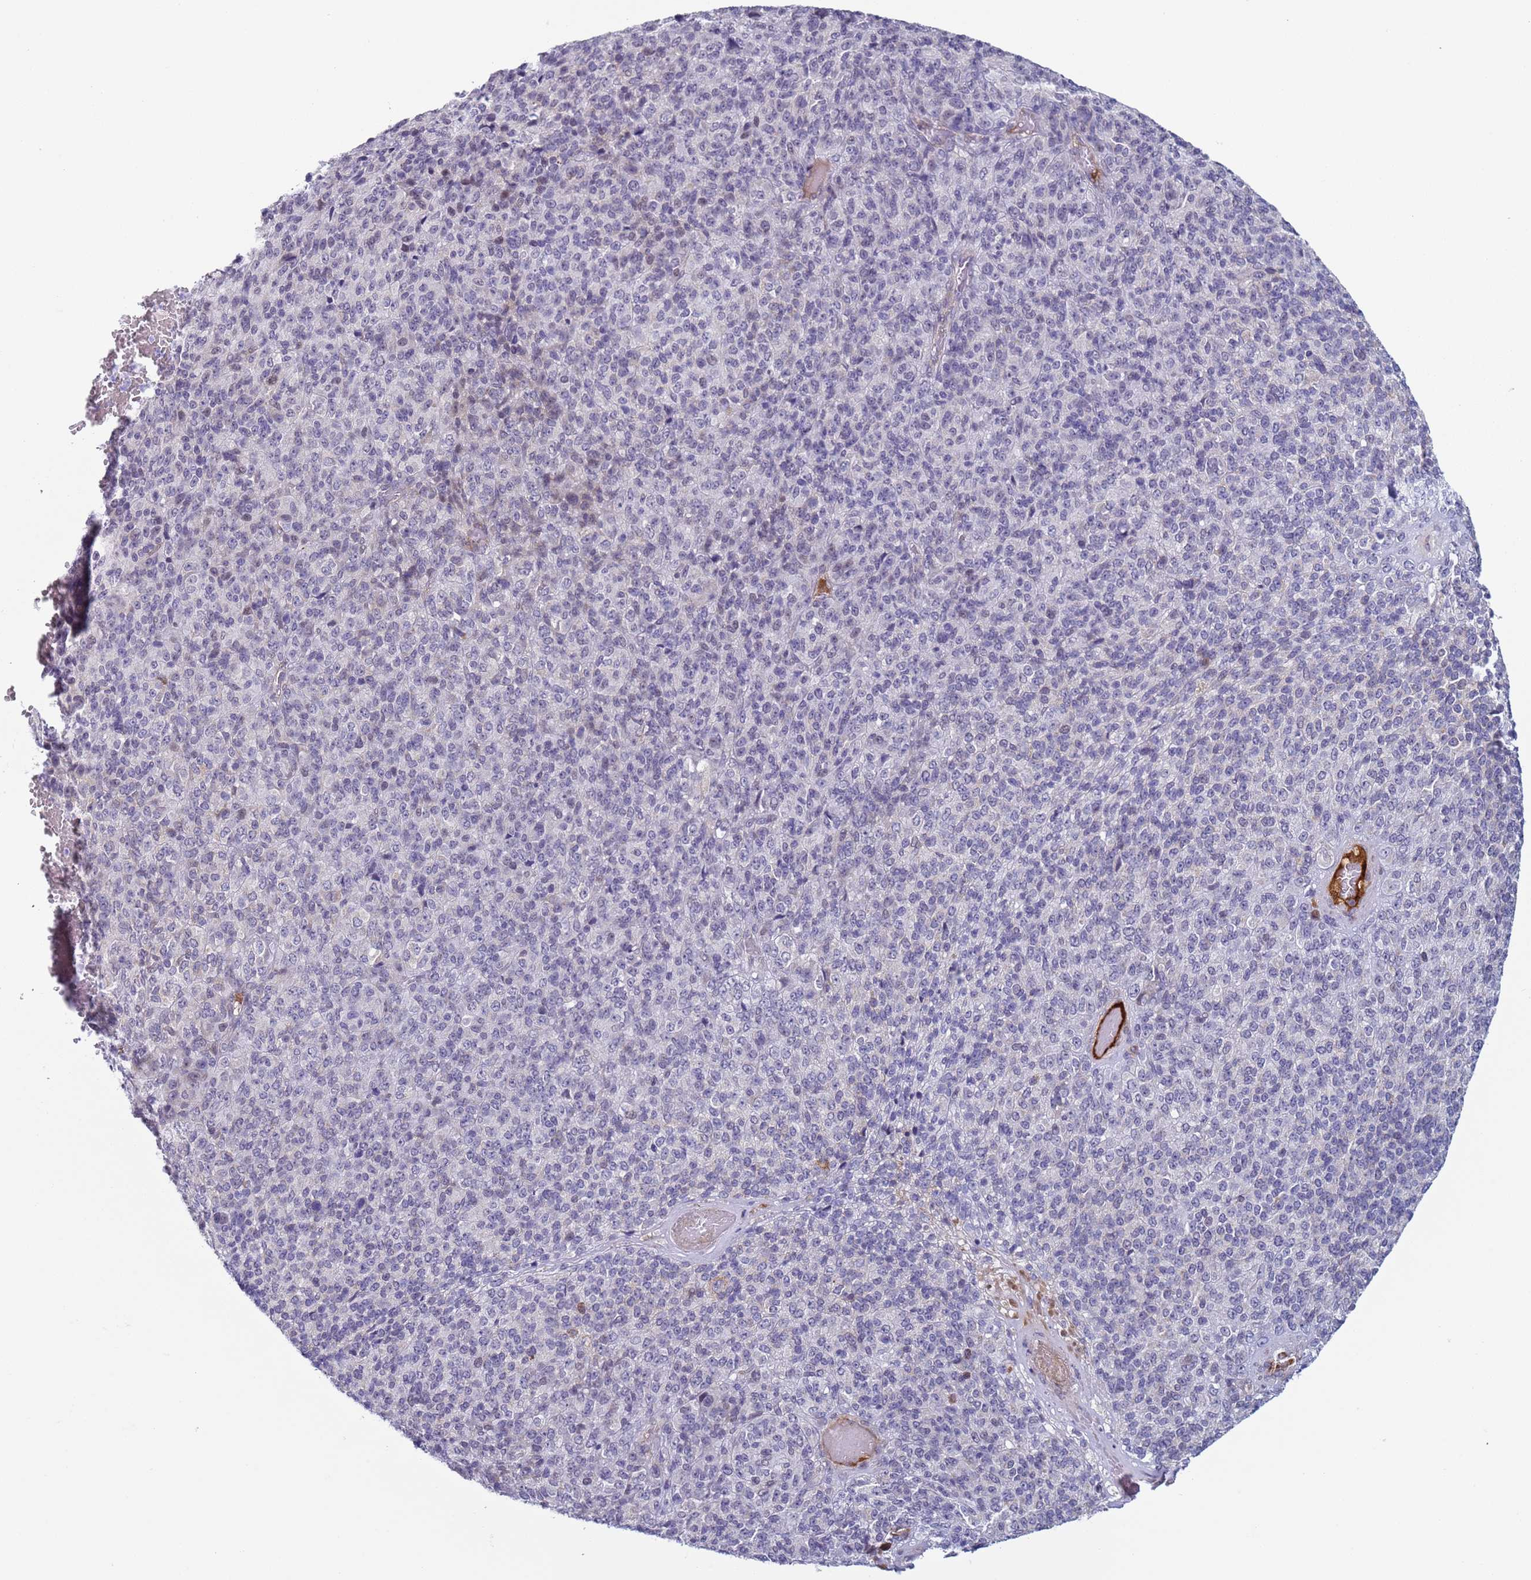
{"staining": {"intensity": "negative", "quantity": "none", "location": "none"}, "tissue": "melanoma", "cell_type": "Tumor cells", "image_type": "cancer", "snomed": [{"axis": "morphology", "description": "Malignant melanoma, Metastatic site"}, {"axis": "topography", "description": "Brain"}], "caption": "The micrograph demonstrates no staining of tumor cells in malignant melanoma (metastatic site). (Stains: DAB (3,3'-diaminobenzidine) immunohistochemistry (IHC) with hematoxylin counter stain, Microscopy: brightfield microscopy at high magnification).", "gene": "NPAP1", "patient": {"sex": "female", "age": 56}}